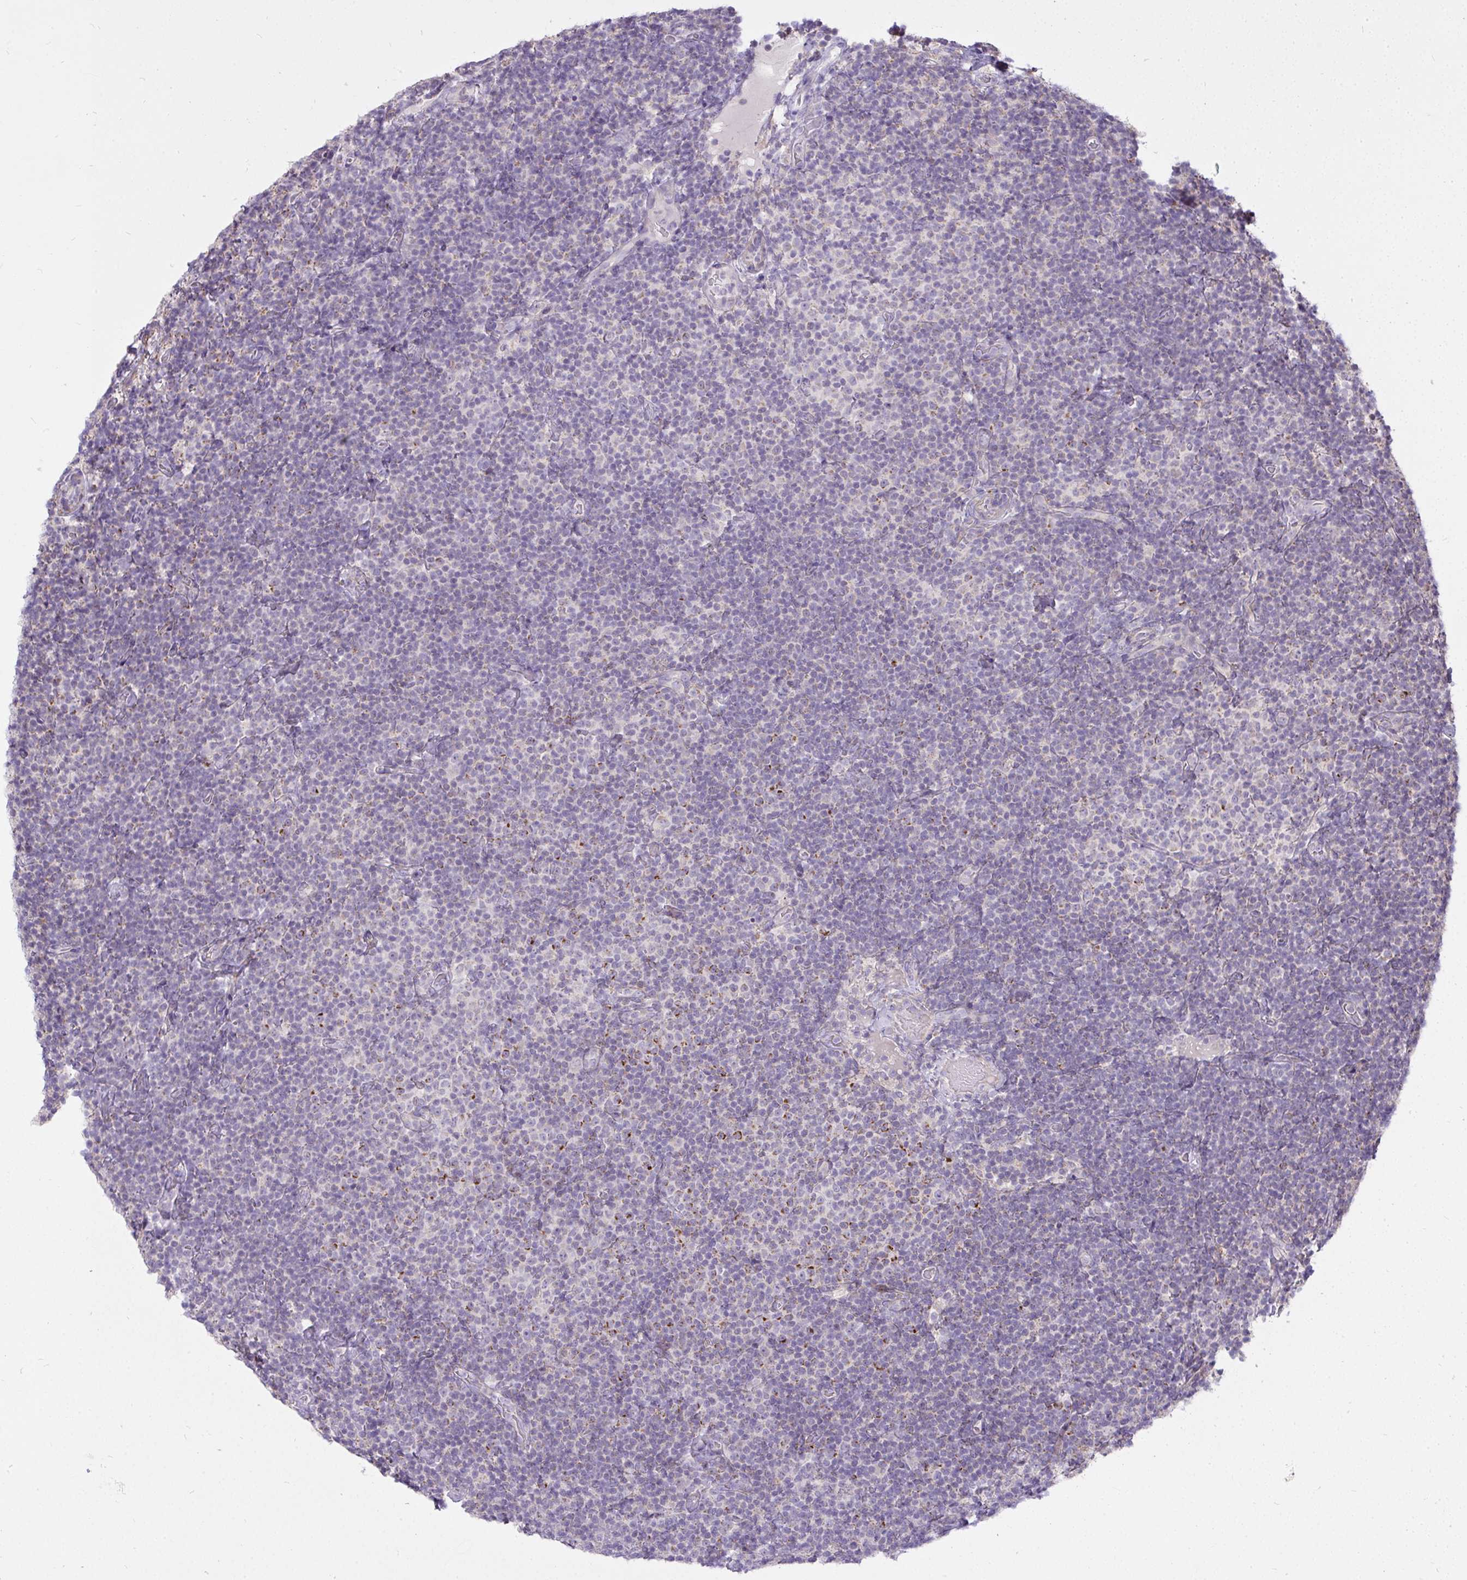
{"staining": {"intensity": "moderate", "quantity": "<25%", "location": "cytoplasmic/membranous"}, "tissue": "lymphoma", "cell_type": "Tumor cells", "image_type": "cancer", "snomed": [{"axis": "morphology", "description": "Malignant lymphoma, non-Hodgkin's type, Low grade"}, {"axis": "topography", "description": "Lymph node"}], "caption": "This micrograph demonstrates IHC staining of human lymphoma, with low moderate cytoplasmic/membranous positivity in approximately <25% of tumor cells.", "gene": "STRIP1", "patient": {"sex": "male", "age": 81}}